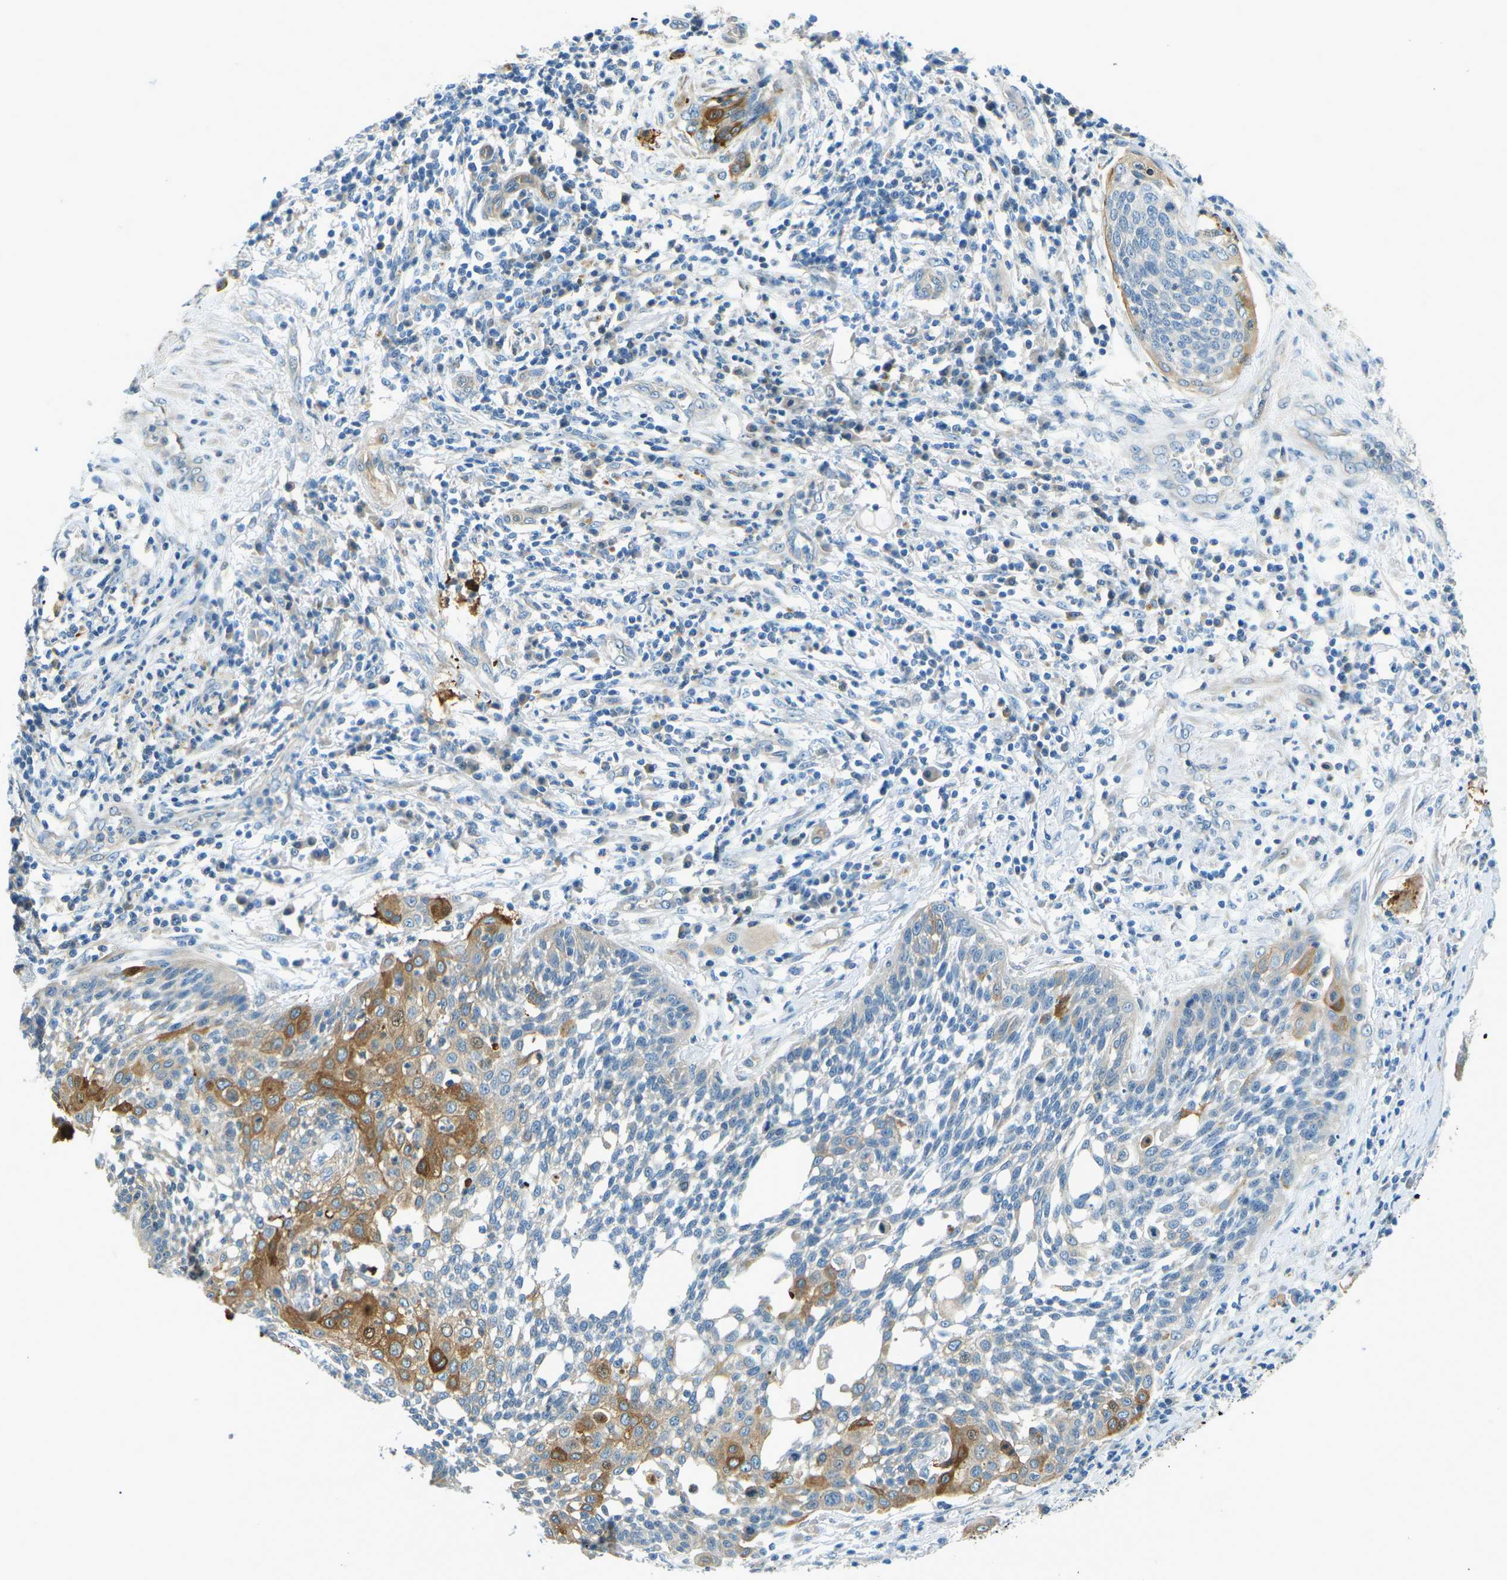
{"staining": {"intensity": "moderate", "quantity": "<25%", "location": "cytoplasmic/membranous"}, "tissue": "cervical cancer", "cell_type": "Tumor cells", "image_type": "cancer", "snomed": [{"axis": "morphology", "description": "Squamous cell carcinoma, NOS"}, {"axis": "topography", "description": "Cervix"}], "caption": "A brown stain shows moderate cytoplasmic/membranous positivity of a protein in cervical squamous cell carcinoma tumor cells.", "gene": "ZNF367", "patient": {"sex": "female", "age": 34}}